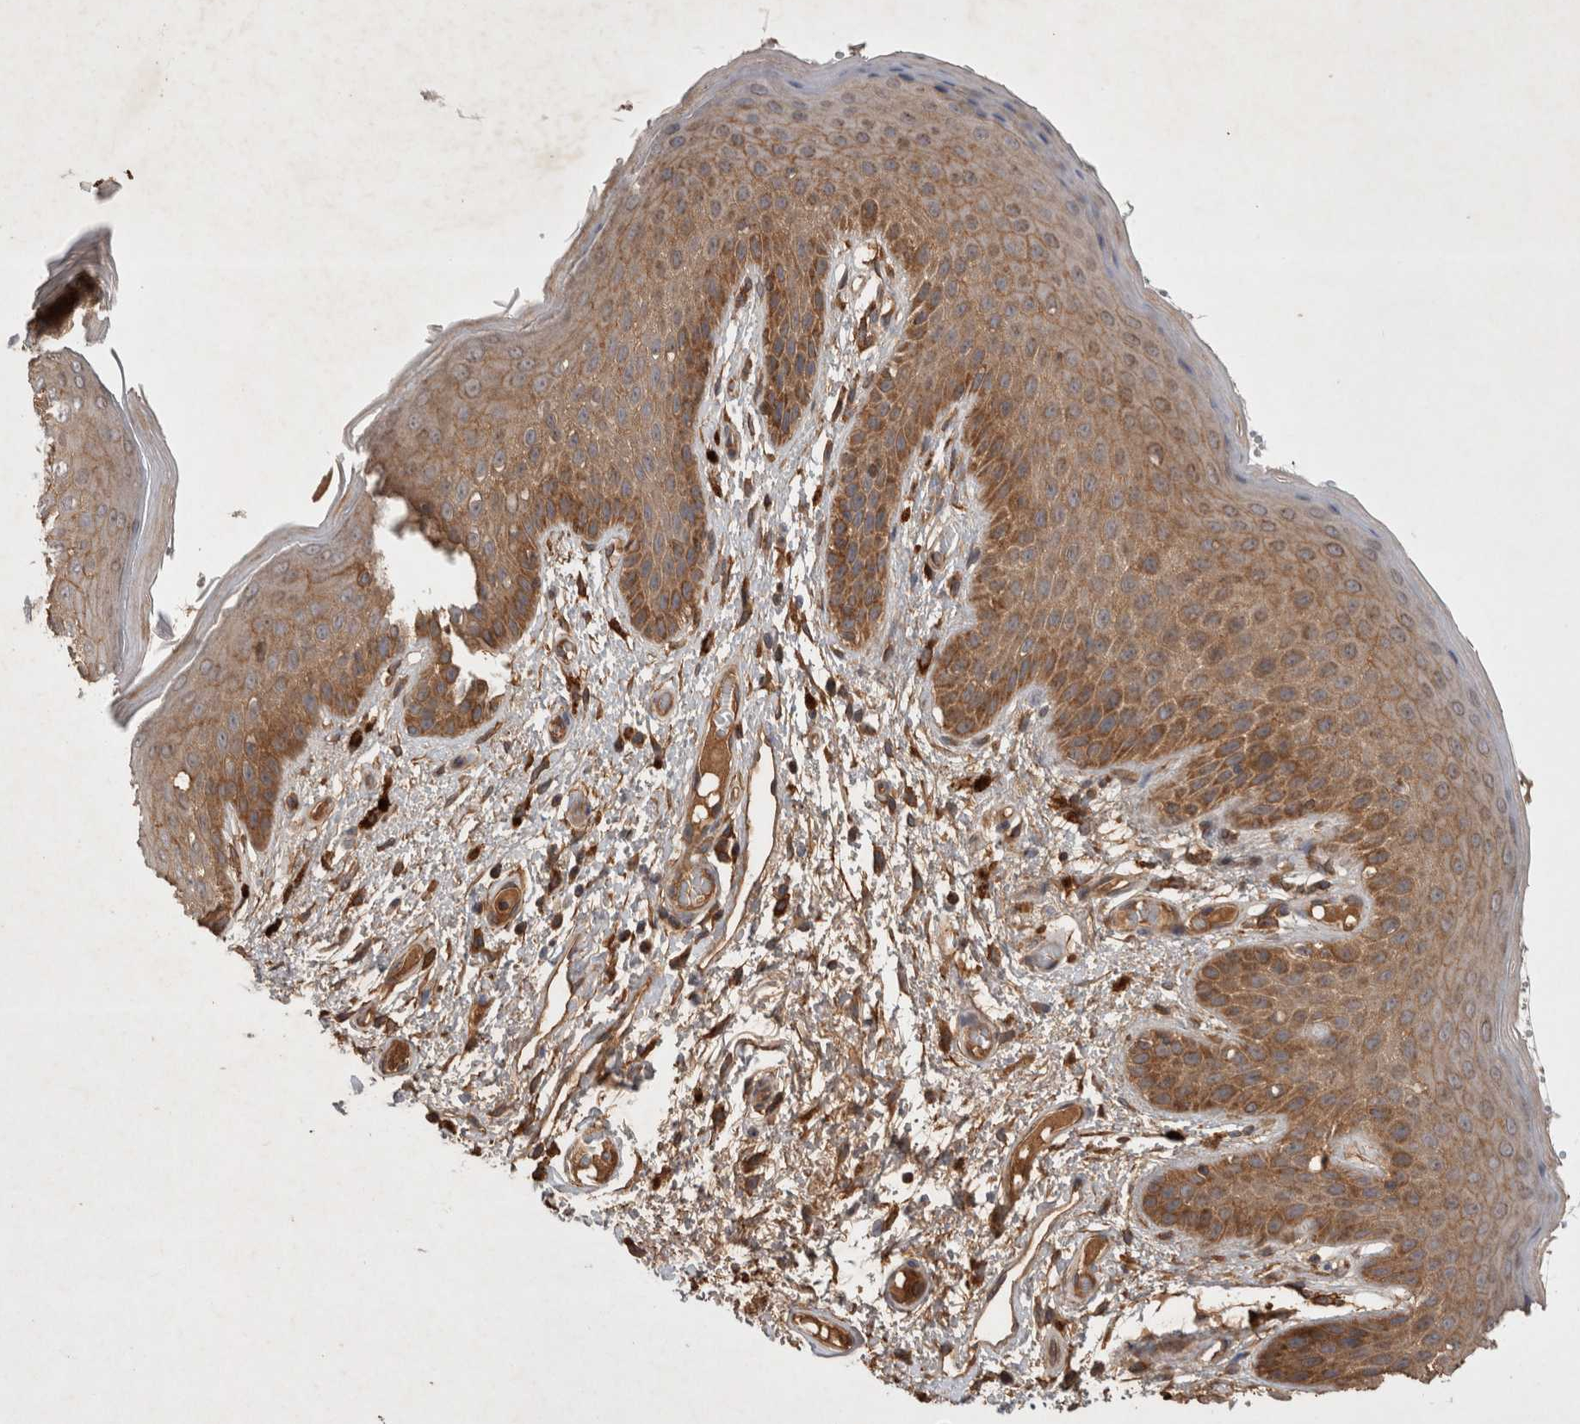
{"staining": {"intensity": "moderate", "quantity": ">75%", "location": "cytoplasmic/membranous"}, "tissue": "skin", "cell_type": "Epidermal cells", "image_type": "normal", "snomed": [{"axis": "morphology", "description": "Normal tissue, NOS"}, {"axis": "topography", "description": "Anal"}], "caption": "The image displays a brown stain indicating the presence of a protein in the cytoplasmic/membranous of epidermal cells in skin.", "gene": "SERAC1", "patient": {"sex": "male", "age": 74}}